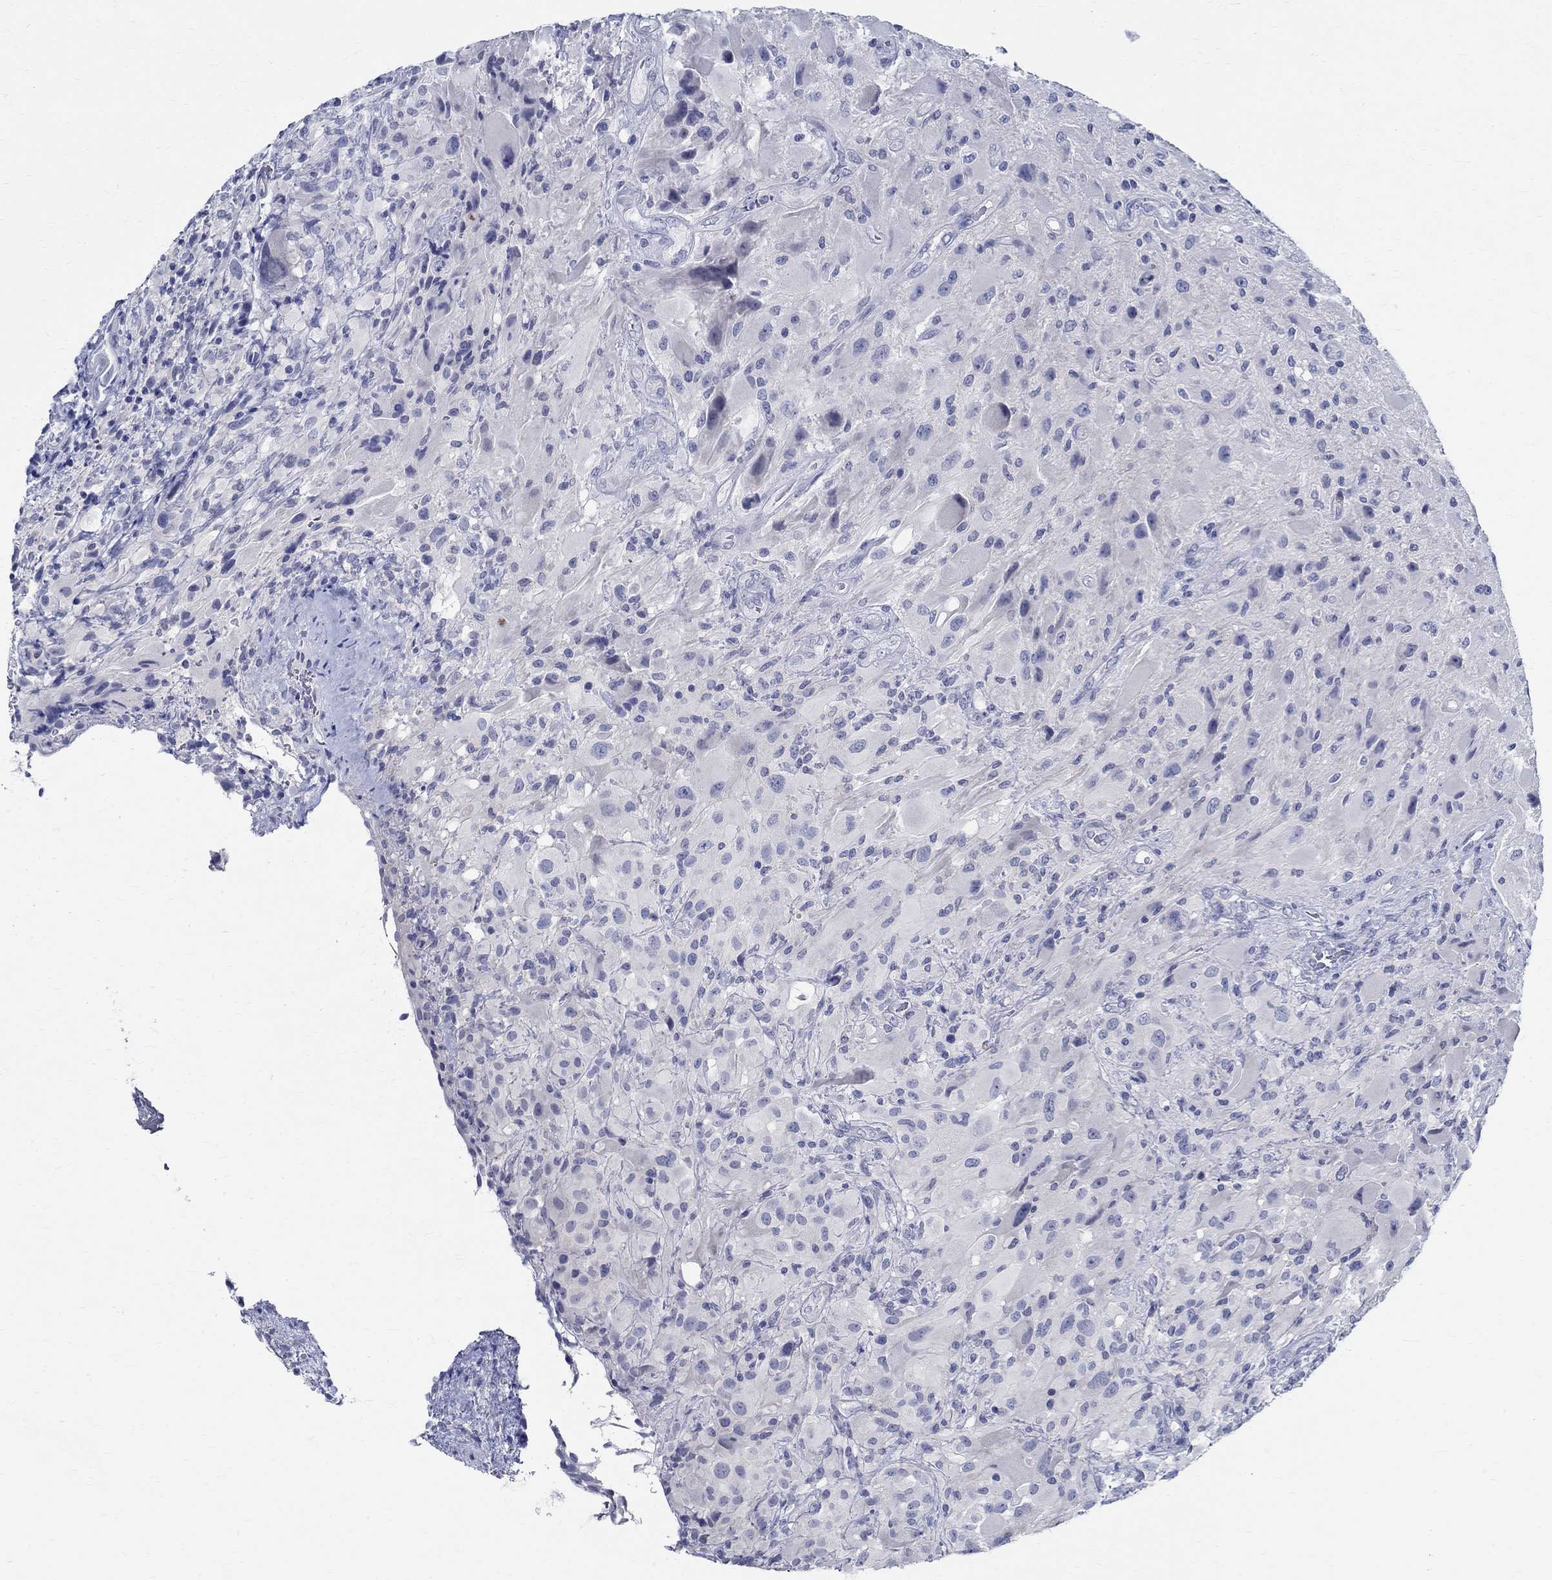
{"staining": {"intensity": "negative", "quantity": "none", "location": "none"}, "tissue": "glioma", "cell_type": "Tumor cells", "image_type": "cancer", "snomed": [{"axis": "morphology", "description": "Glioma, malignant, High grade"}, {"axis": "topography", "description": "Cerebral cortex"}], "caption": "An IHC micrograph of glioma is shown. There is no staining in tumor cells of glioma. (DAB immunohistochemistry with hematoxylin counter stain).", "gene": "CETN1", "patient": {"sex": "male", "age": 35}}